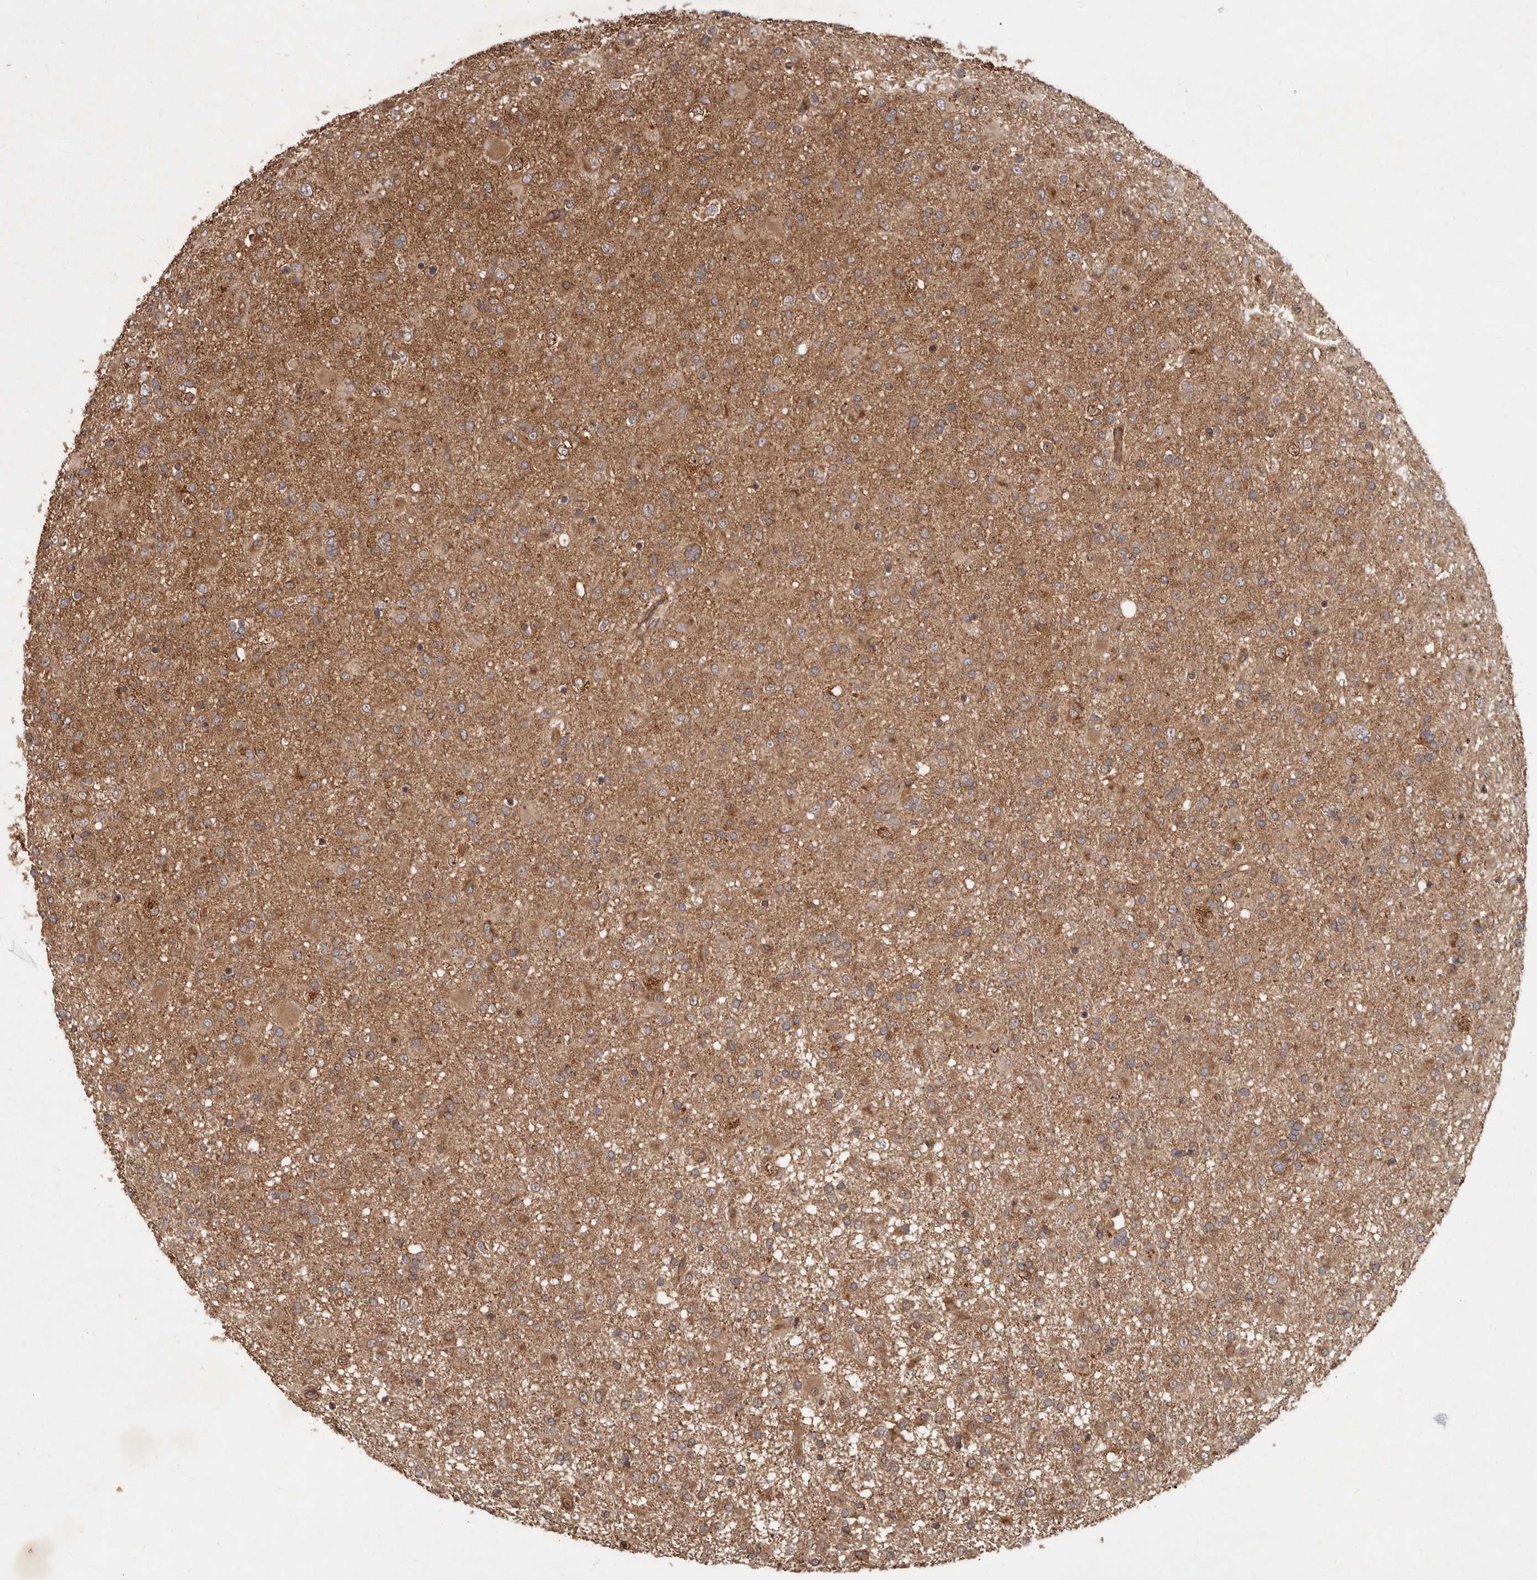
{"staining": {"intensity": "weak", "quantity": ">75%", "location": "cytoplasmic/membranous"}, "tissue": "glioma", "cell_type": "Tumor cells", "image_type": "cancer", "snomed": [{"axis": "morphology", "description": "Glioma, malignant, Low grade"}, {"axis": "topography", "description": "Brain"}], "caption": "An immunohistochemistry (IHC) histopathology image of neoplastic tissue is shown. Protein staining in brown labels weak cytoplasmic/membranous positivity in glioma within tumor cells. The staining was performed using DAB to visualize the protein expression in brown, while the nuclei were stained in blue with hematoxylin (Magnification: 20x).", "gene": "STK36", "patient": {"sex": "male", "age": 65}}